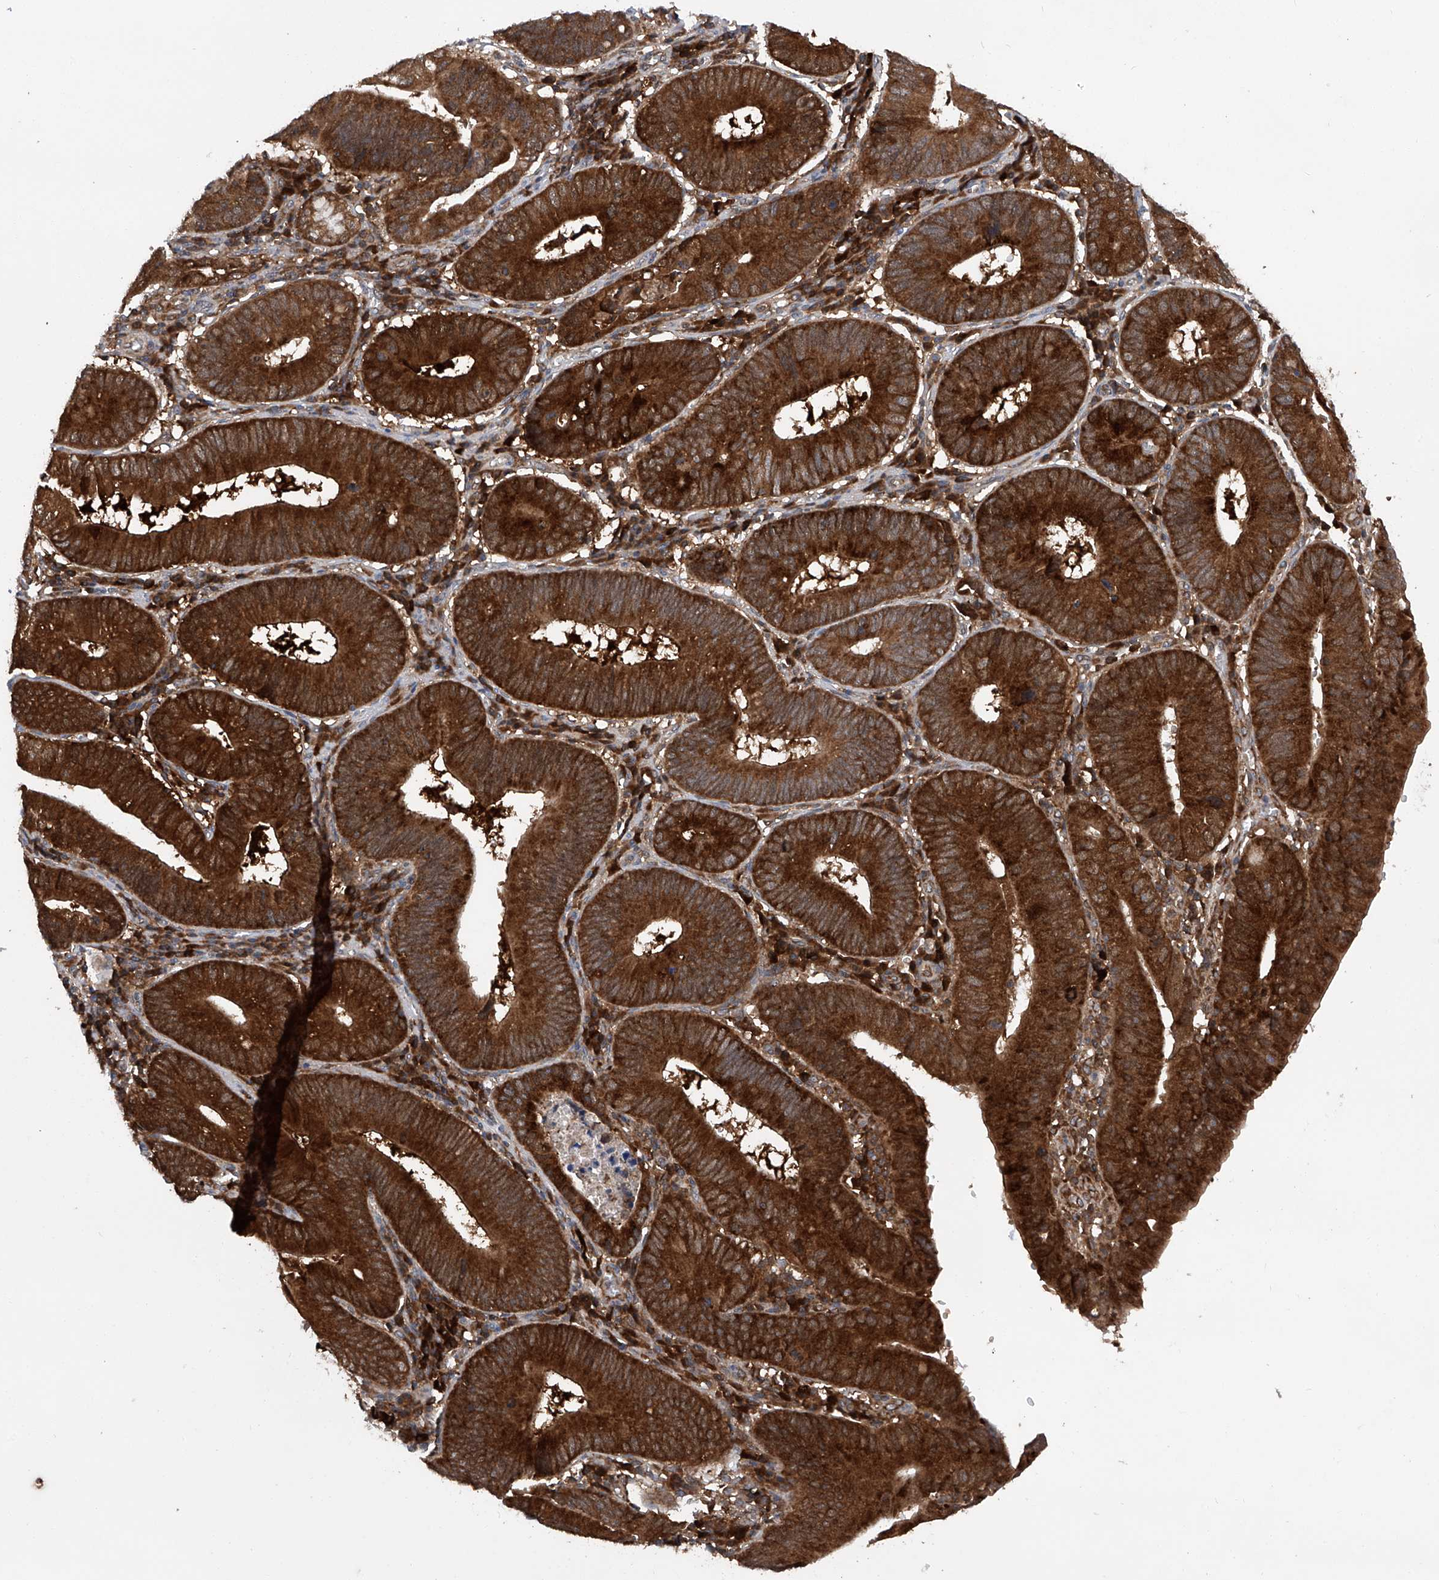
{"staining": {"intensity": "strong", "quantity": ">75%", "location": "cytoplasmic/membranous"}, "tissue": "stomach cancer", "cell_type": "Tumor cells", "image_type": "cancer", "snomed": [{"axis": "morphology", "description": "Adenocarcinoma, NOS"}, {"axis": "topography", "description": "Stomach"}], "caption": "Stomach cancer (adenocarcinoma) was stained to show a protein in brown. There is high levels of strong cytoplasmic/membranous expression in about >75% of tumor cells. Immunohistochemistry (ihc) stains the protein of interest in brown and the nuclei are stained blue.", "gene": "ASCC3", "patient": {"sex": "male", "age": 59}}